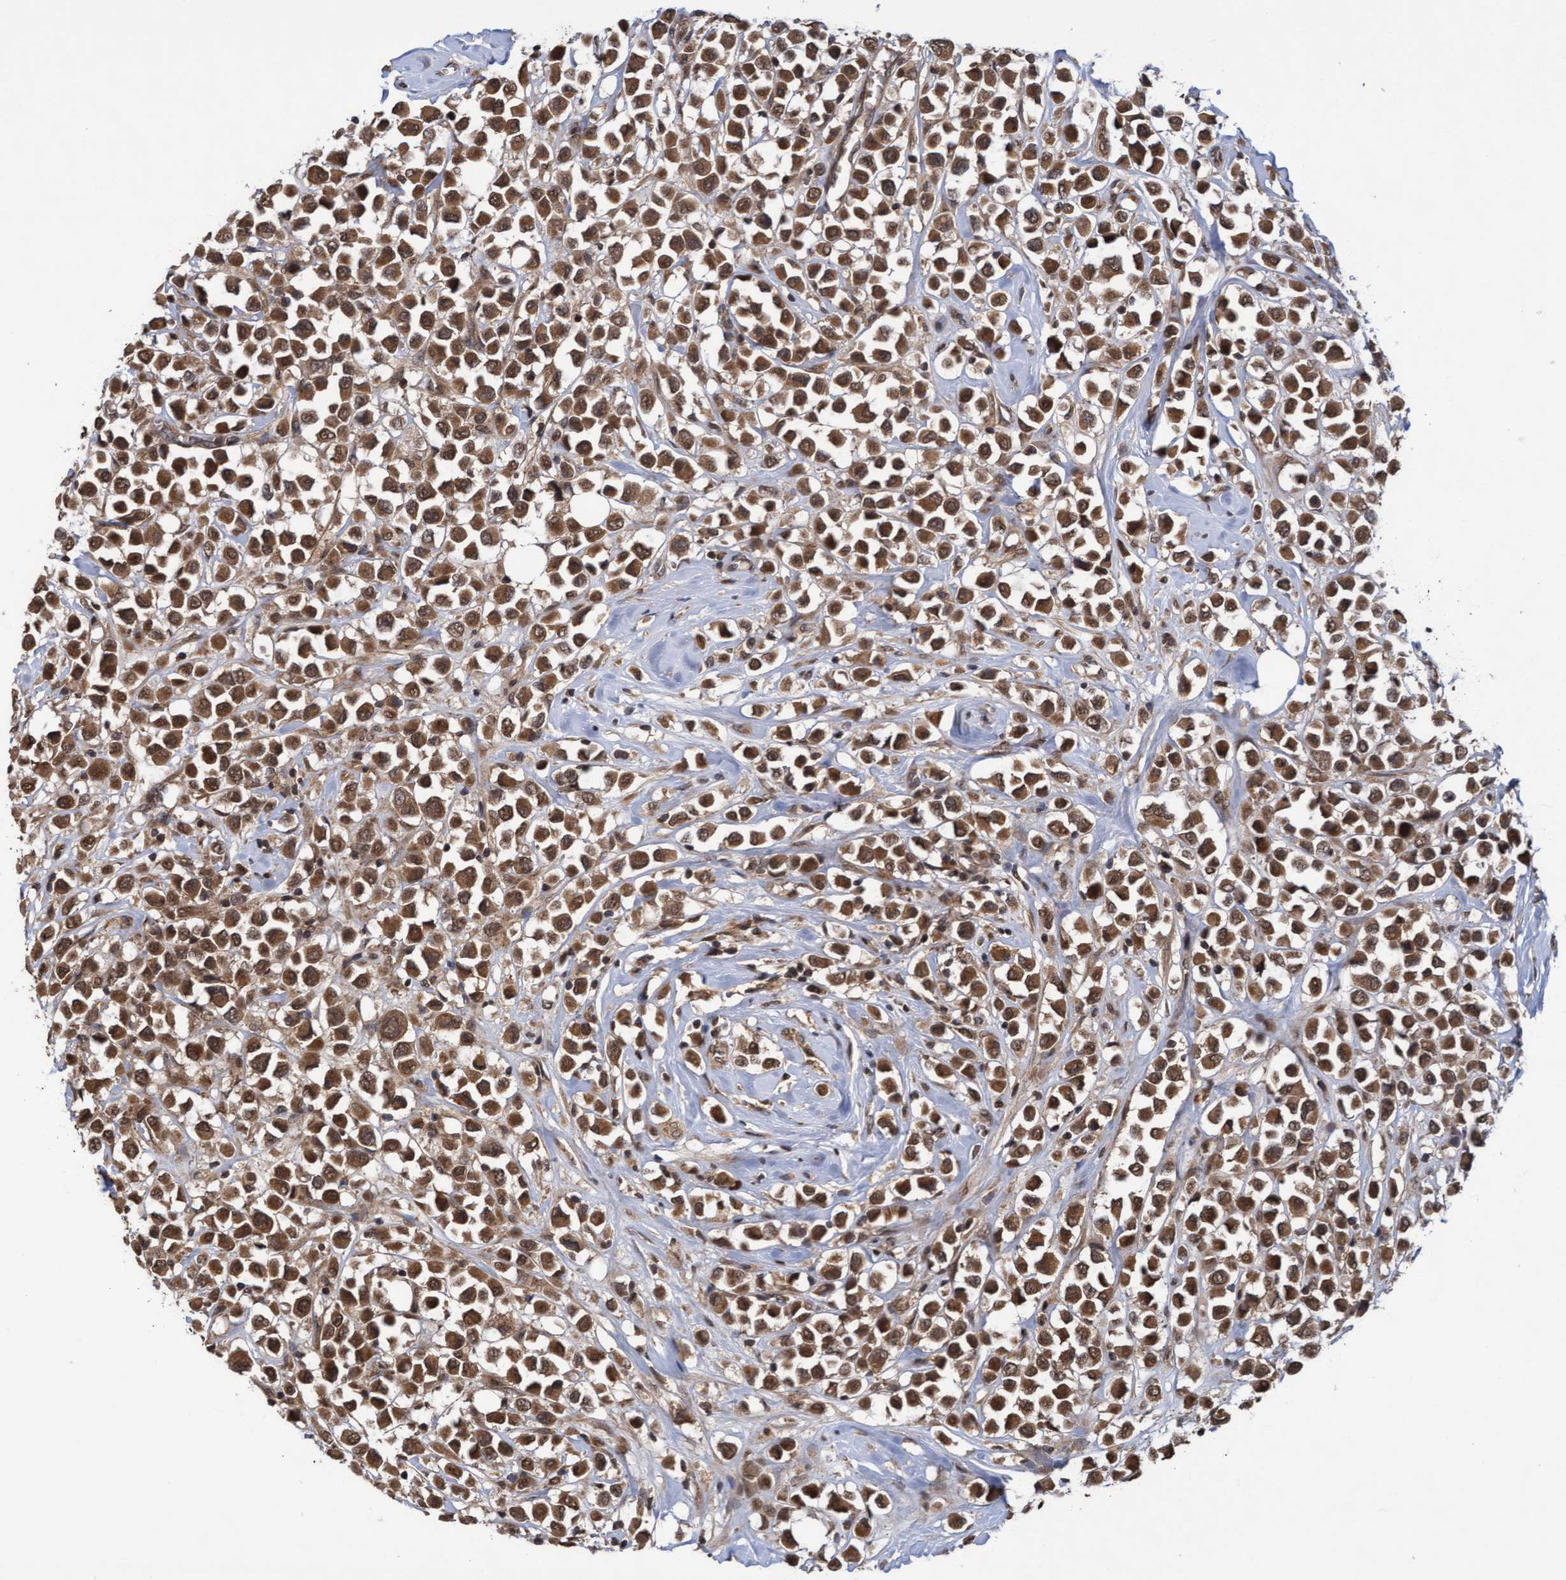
{"staining": {"intensity": "moderate", "quantity": ">75%", "location": "cytoplasmic/membranous,nuclear"}, "tissue": "breast cancer", "cell_type": "Tumor cells", "image_type": "cancer", "snomed": [{"axis": "morphology", "description": "Duct carcinoma"}, {"axis": "topography", "description": "Breast"}], "caption": "High-power microscopy captured an immunohistochemistry (IHC) micrograph of breast invasive ductal carcinoma, revealing moderate cytoplasmic/membranous and nuclear staining in approximately >75% of tumor cells. The protein of interest is stained brown, and the nuclei are stained in blue (DAB IHC with brightfield microscopy, high magnification).", "gene": "WASF1", "patient": {"sex": "female", "age": 61}}